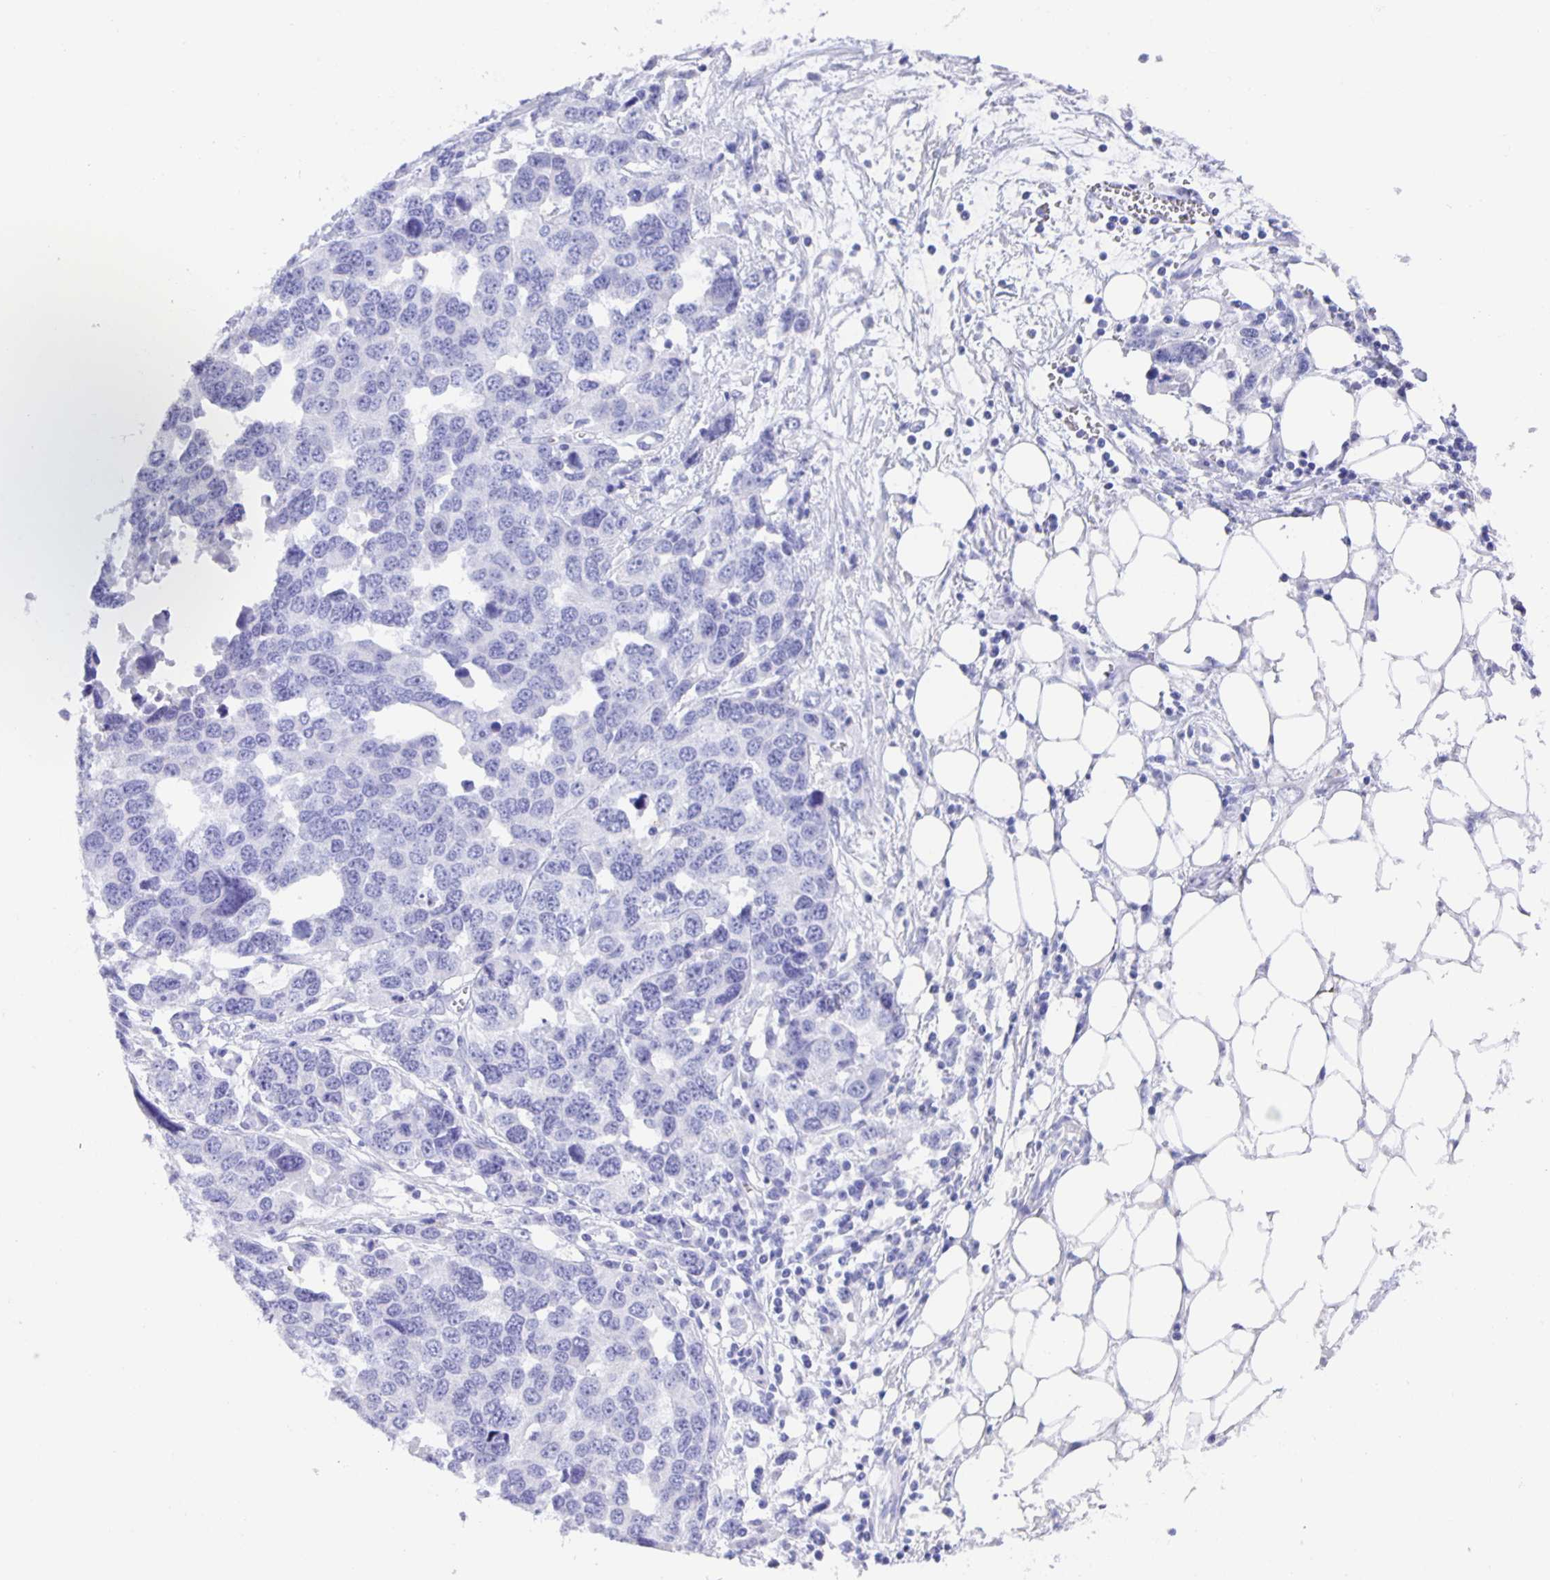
{"staining": {"intensity": "negative", "quantity": "none", "location": "none"}, "tissue": "ovarian cancer", "cell_type": "Tumor cells", "image_type": "cancer", "snomed": [{"axis": "morphology", "description": "Cystadenocarcinoma, serous, NOS"}, {"axis": "topography", "description": "Ovary"}], "caption": "An immunohistochemistry (IHC) micrograph of ovarian serous cystadenocarcinoma is shown. There is no staining in tumor cells of ovarian serous cystadenocarcinoma.", "gene": "GUCA2A", "patient": {"sex": "female", "age": 76}}